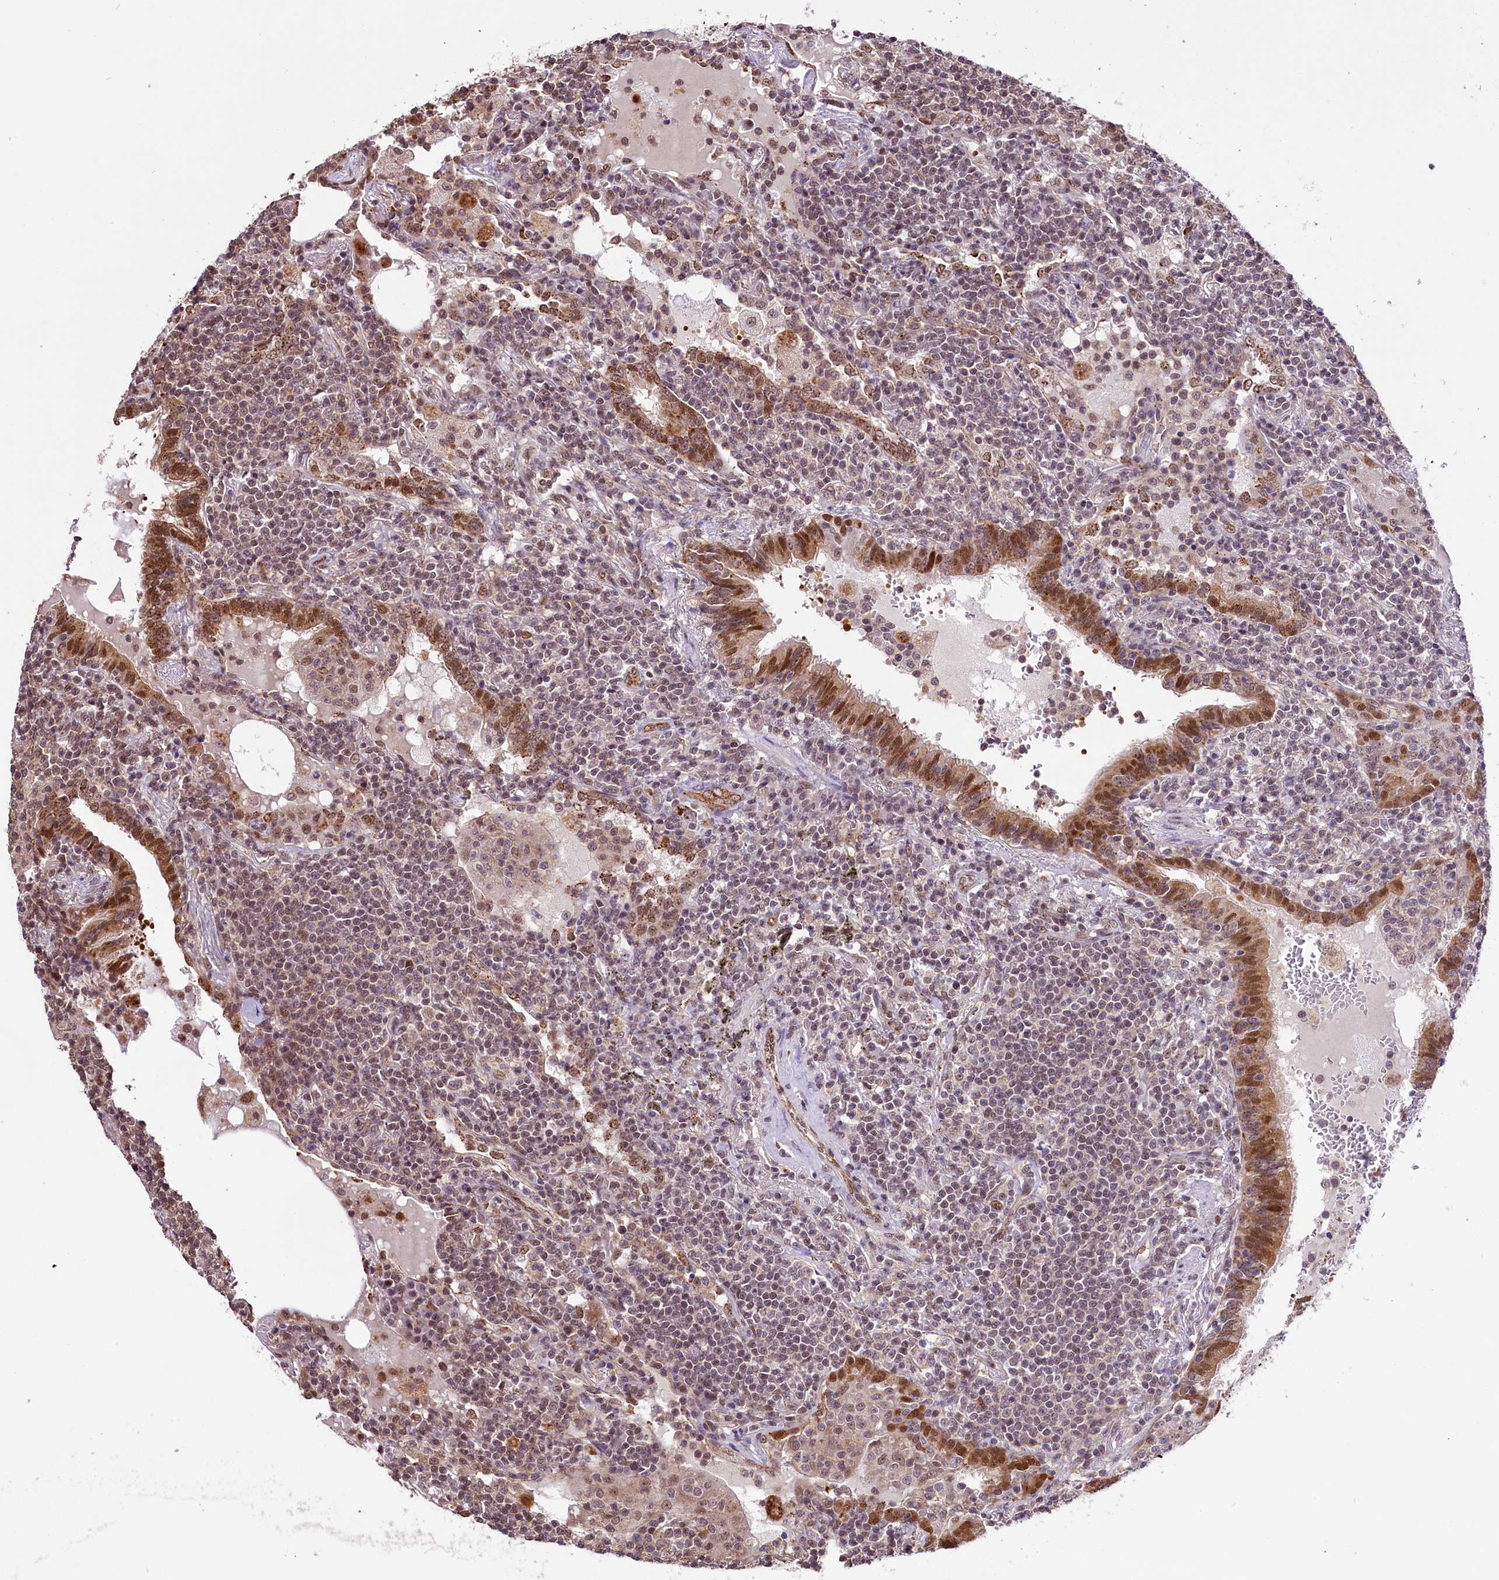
{"staining": {"intensity": "weak", "quantity": "25%-75%", "location": "nuclear"}, "tissue": "lymphoma", "cell_type": "Tumor cells", "image_type": "cancer", "snomed": [{"axis": "morphology", "description": "Malignant lymphoma, non-Hodgkin's type, Low grade"}, {"axis": "topography", "description": "Lung"}], "caption": "Protein staining by immunohistochemistry (IHC) reveals weak nuclear positivity in approximately 25%-75% of tumor cells in lymphoma.", "gene": "MRPL54", "patient": {"sex": "female", "age": 71}}